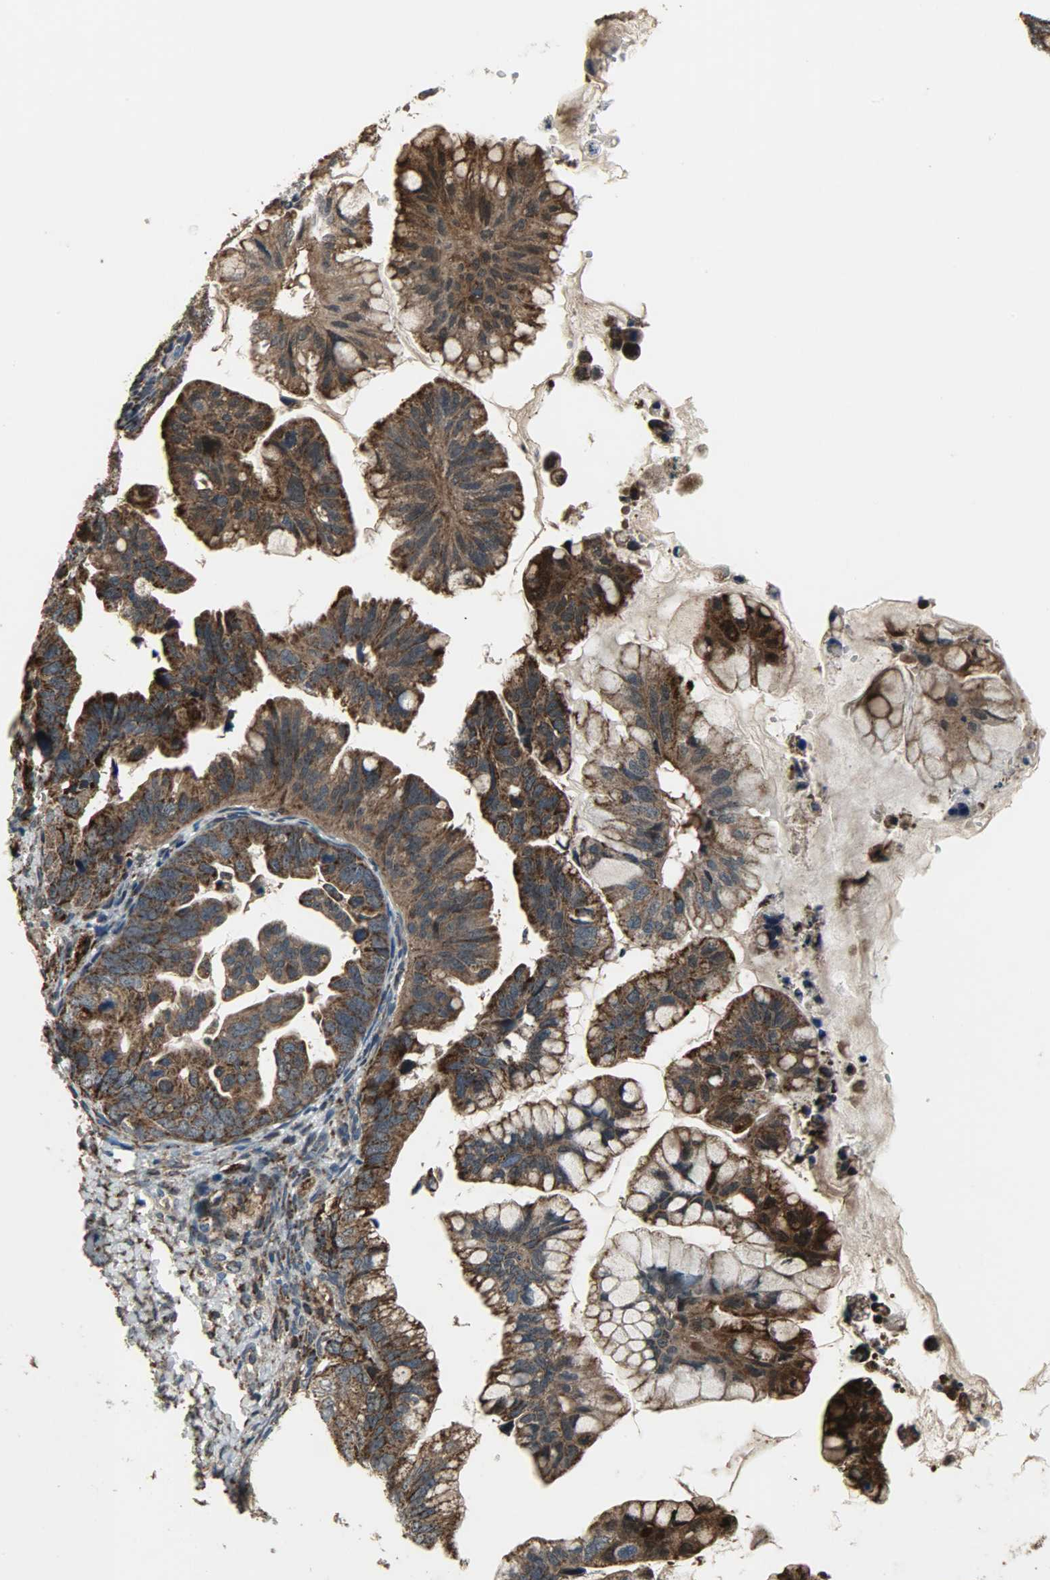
{"staining": {"intensity": "strong", "quantity": ">75%", "location": "cytoplasmic/membranous"}, "tissue": "ovarian cancer", "cell_type": "Tumor cells", "image_type": "cancer", "snomed": [{"axis": "morphology", "description": "Cystadenocarcinoma, mucinous, NOS"}, {"axis": "topography", "description": "Ovary"}], "caption": "A micrograph of mucinous cystadenocarcinoma (ovarian) stained for a protein displays strong cytoplasmic/membranous brown staining in tumor cells. Ihc stains the protein of interest in brown and the nuclei are stained blue.", "gene": "AMT", "patient": {"sex": "female", "age": 36}}